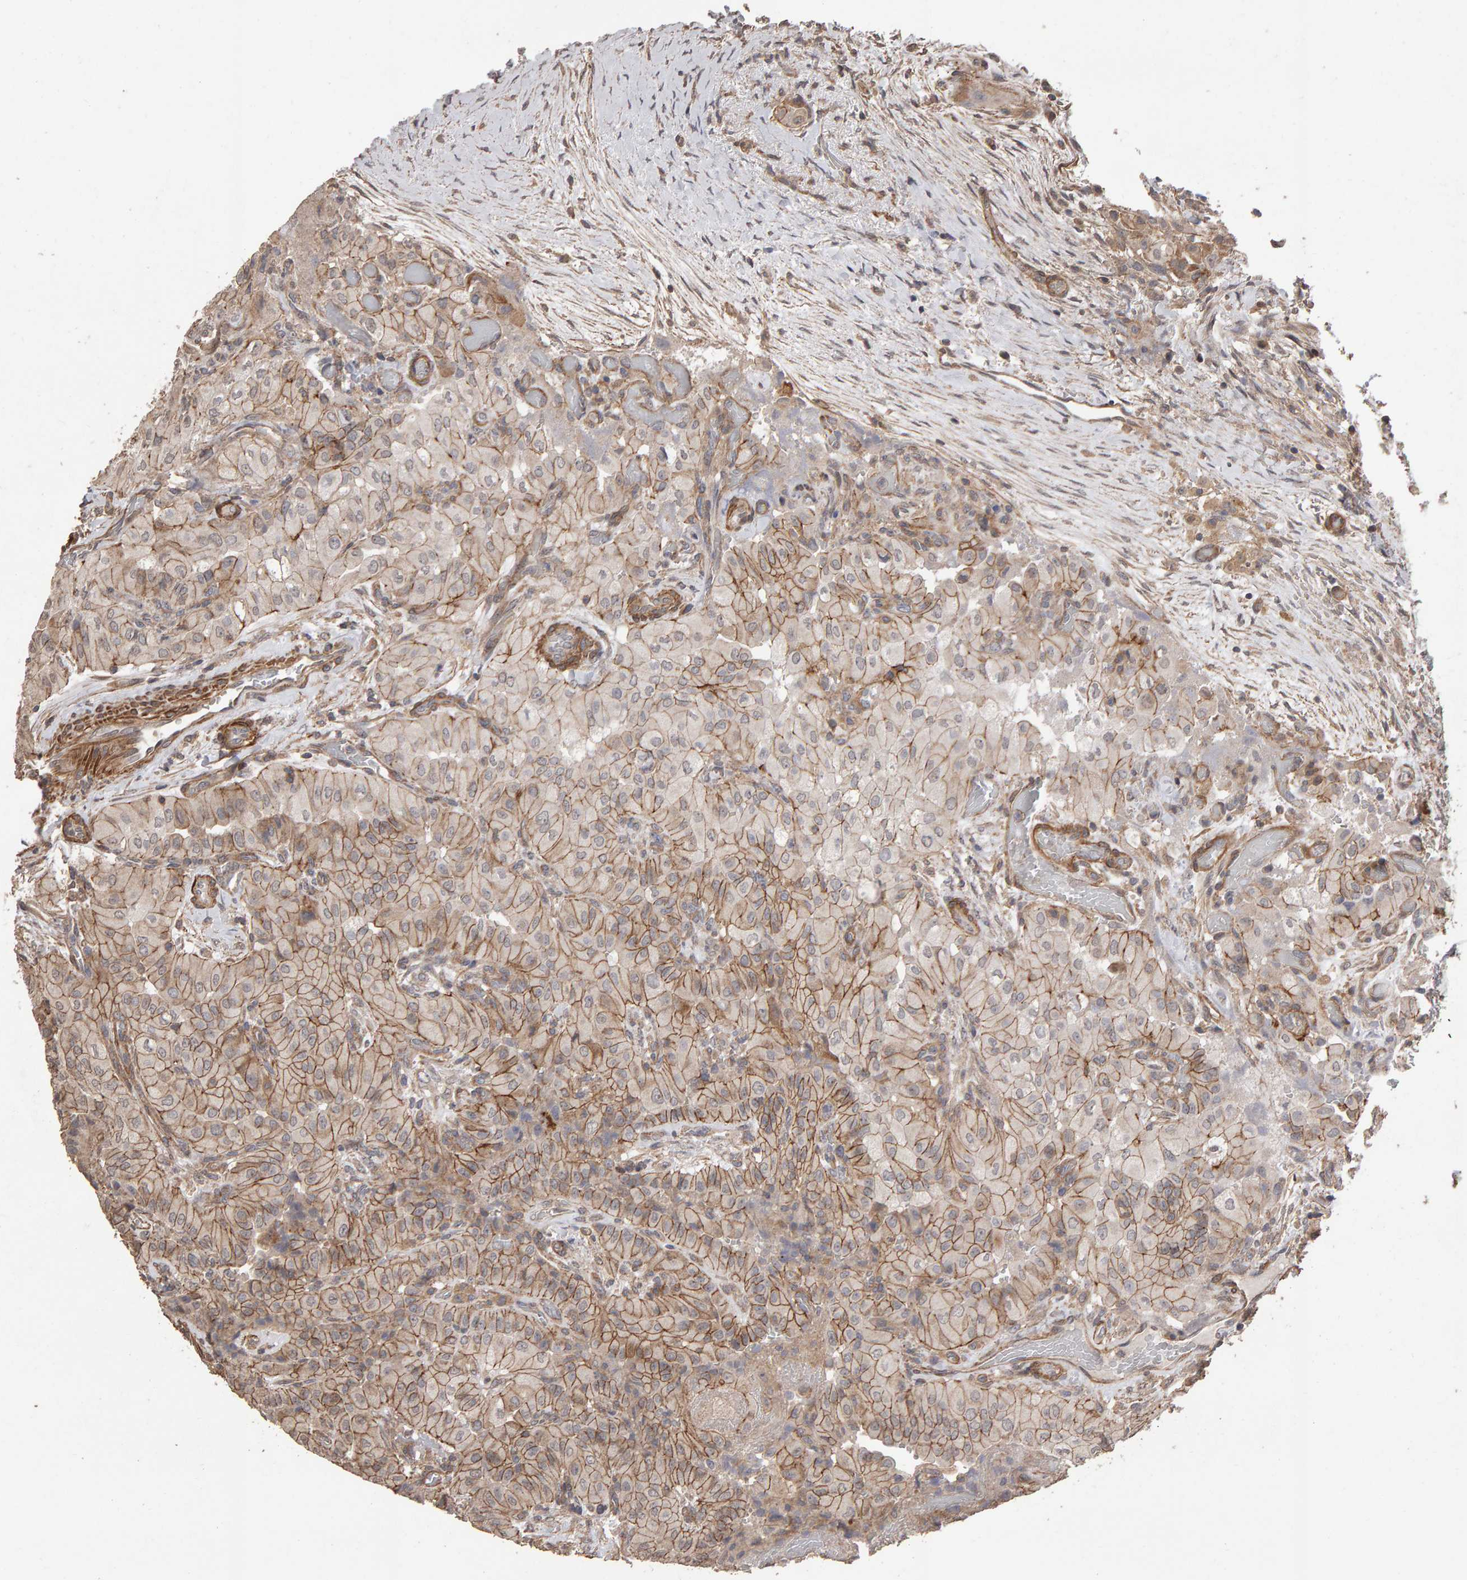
{"staining": {"intensity": "moderate", "quantity": ">75%", "location": "cytoplasmic/membranous"}, "tissue": "thyroid cancer", "cell_type": "Tumor cells", "image_type": "cancer", "snomed": [{"axis": "morphology", "description": "Papillary adenocarcinoma, NOS"}, {"axis": "topography", "description": "Thyroid gland"}], "caption": "Human thyroid papillary adenocarcinoma stained with a protein marker displays moderate staining in tumor cells.", "gene": "SCRIB", "patient": {"sex": "female", "age": 59}}